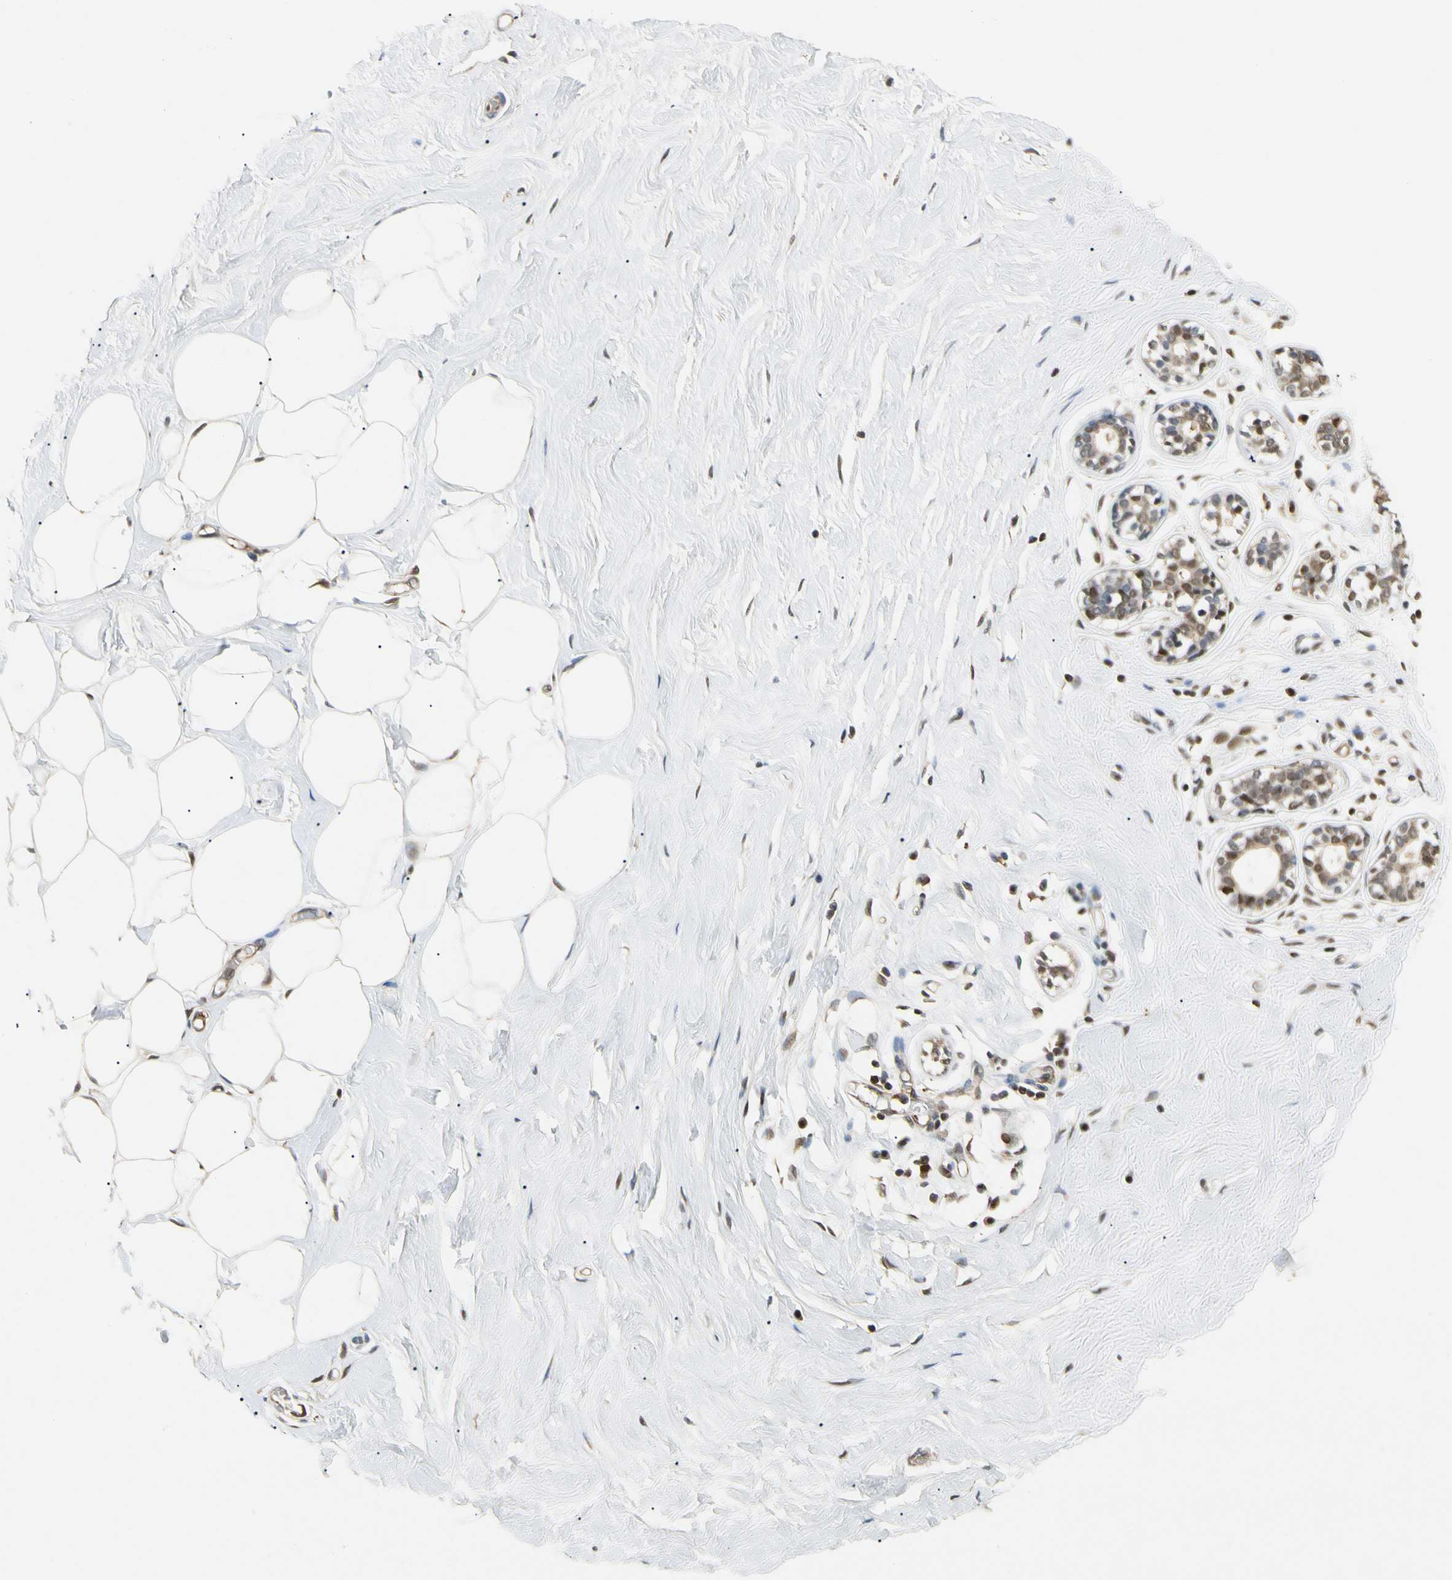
{"staining": {"intensity": "moderate", "quantity": "25%-75%", "location": "cytoplasmic/membranous,nuclear"}, "tissue": "adipose tissue", "cell_type": "Adipocytes", "image_type": "normal", "snomed": [{"axis": "morphology", "description": "Normal tissue, NOS"}, {"axis": "topography", "description": "Breast"}], "caption": "Unremarkable adipose tissue was stained to show a protein in brown. There is medium levels of moderate cytoplasmic/membranous,nuclear staining in about 25%-75% of adipocytes.", "gene": "YWHAB", "patient": {"sex": "female", "age": 44}}